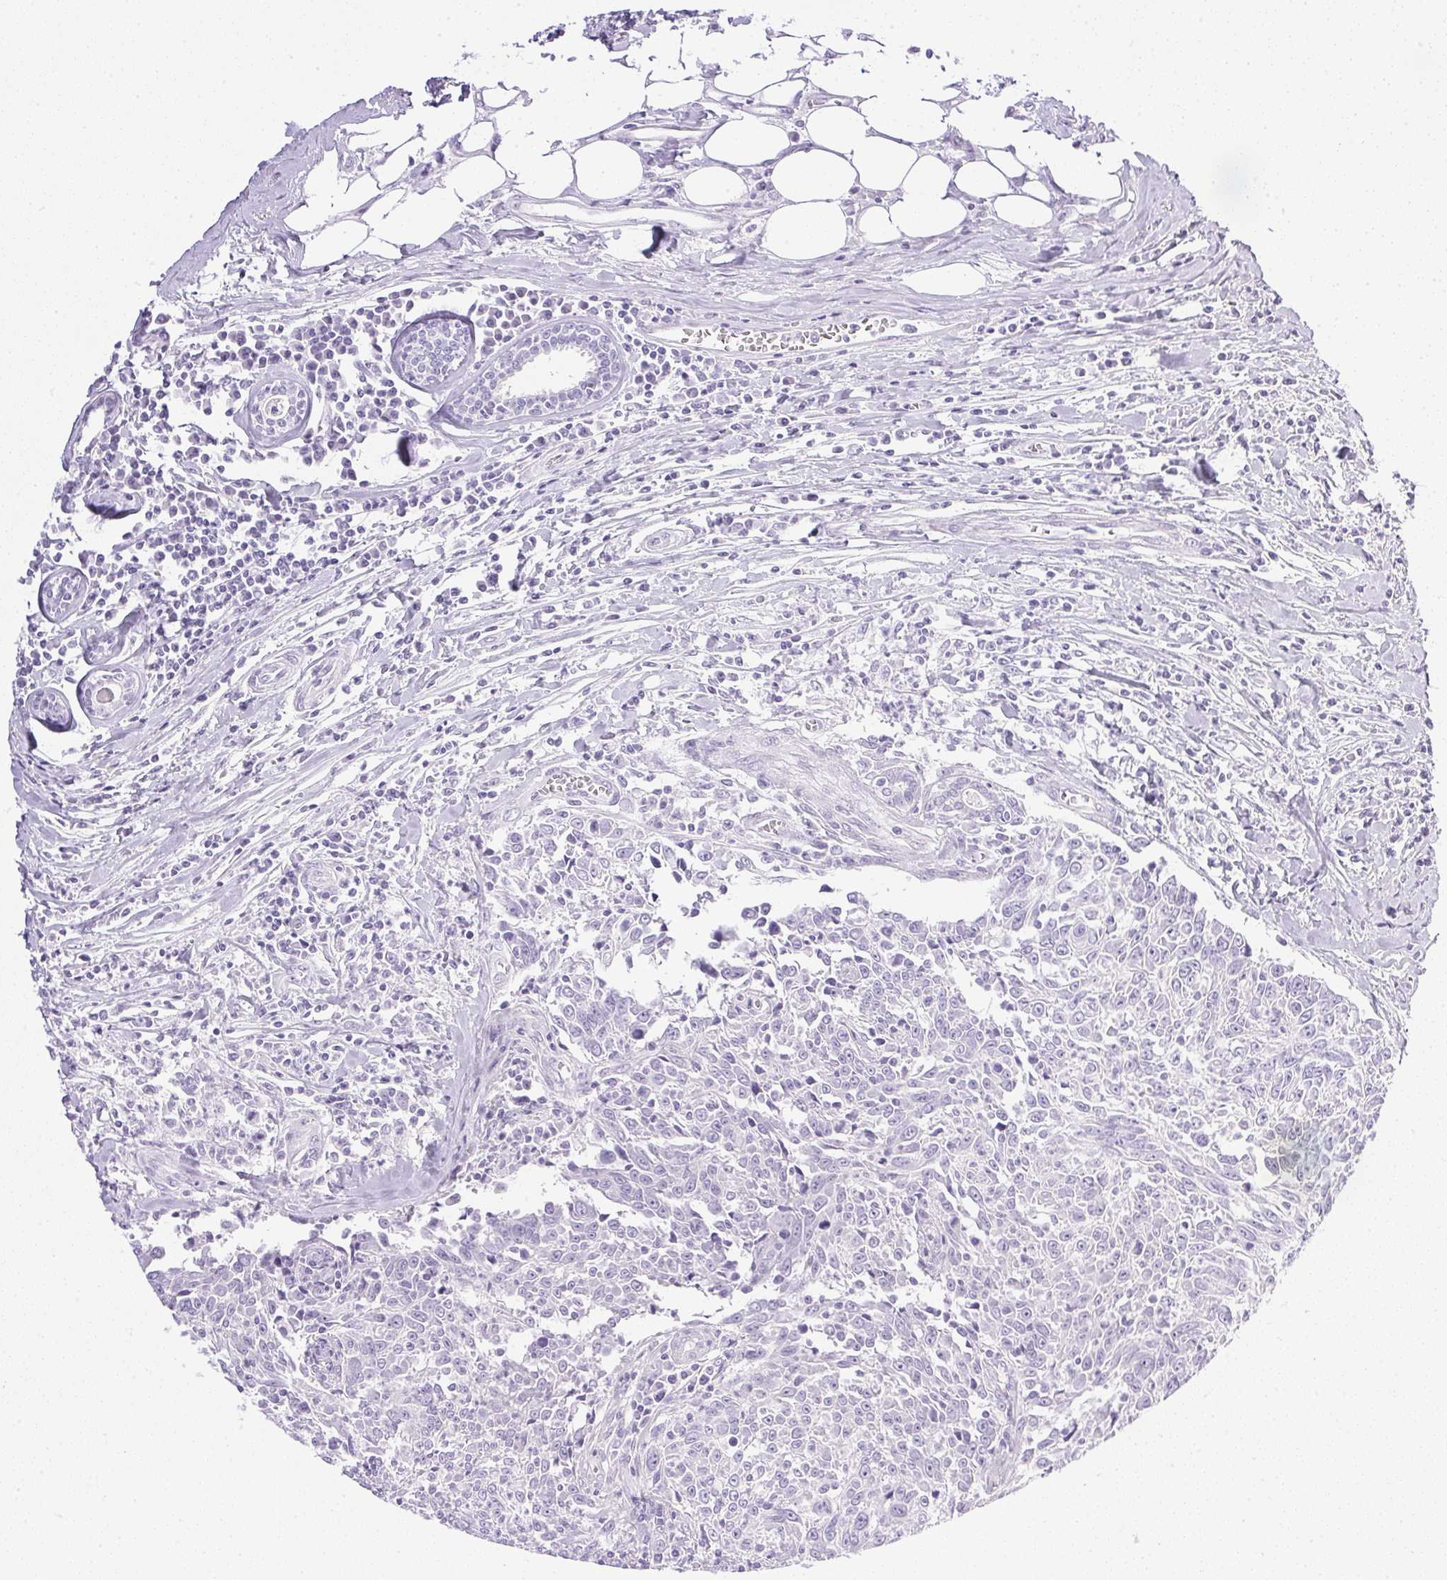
{"staining": {"intensity": "negative", "quantity": "none", "location": "none"}, "tissue": "breast cancer", "cell_type": "Tumor cells", "image_type": "cancer", "snomed": [{"axis": "morphology", "description": "Duct carcinoma"}, {"axis": "topography", "description": "Breast"}], "caption": "High magnification brightfield microscopy of invasive ductal carcinoma (breast) stained with DAB (brown) and counterstained with hematoxylin (blue): tumor cells show no significant positivity.", "gene": "CPB1", "patient": {"sex": "female", "age": 50}}